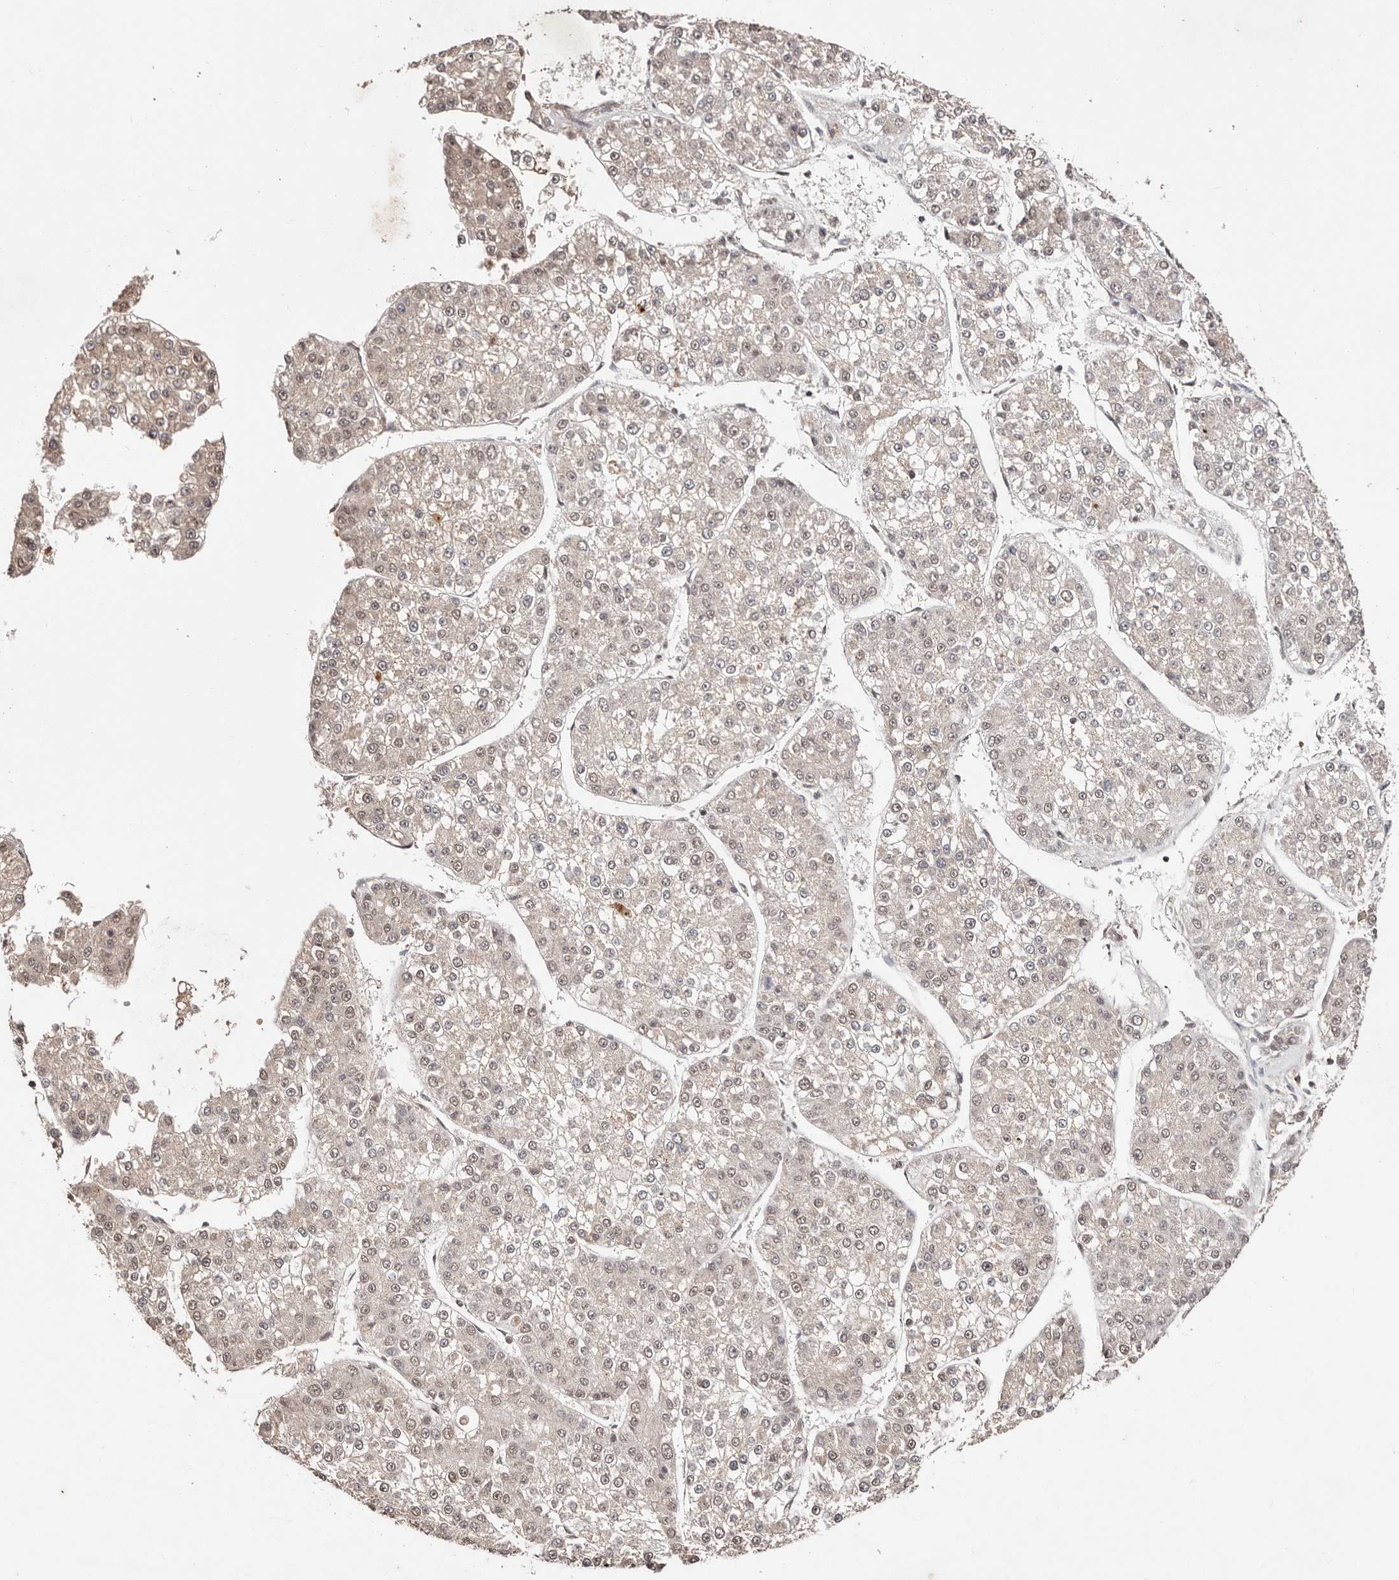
{"staining": {"intensity": "weak", "quantity": "25%-75%", "location": "nuclear"}, "tissue": "liver cancer", "cell_type": "Tumor cells", "image_type": "cancer", "snomed": [{"axis": "morphology", "description": "Carcinoma, Hepatocellular, NOS"}, {"axis": "topography", "description": "Liver"}], "caption": "An immunohistochemistry photomicrograph of neoplastic tissue is shown. Protein staining in brown highlights weak nuclear positivity in liver cancer within tumor cells.", "gene": "BICRAL", "patient": {"sex": "female", "age": 73}}